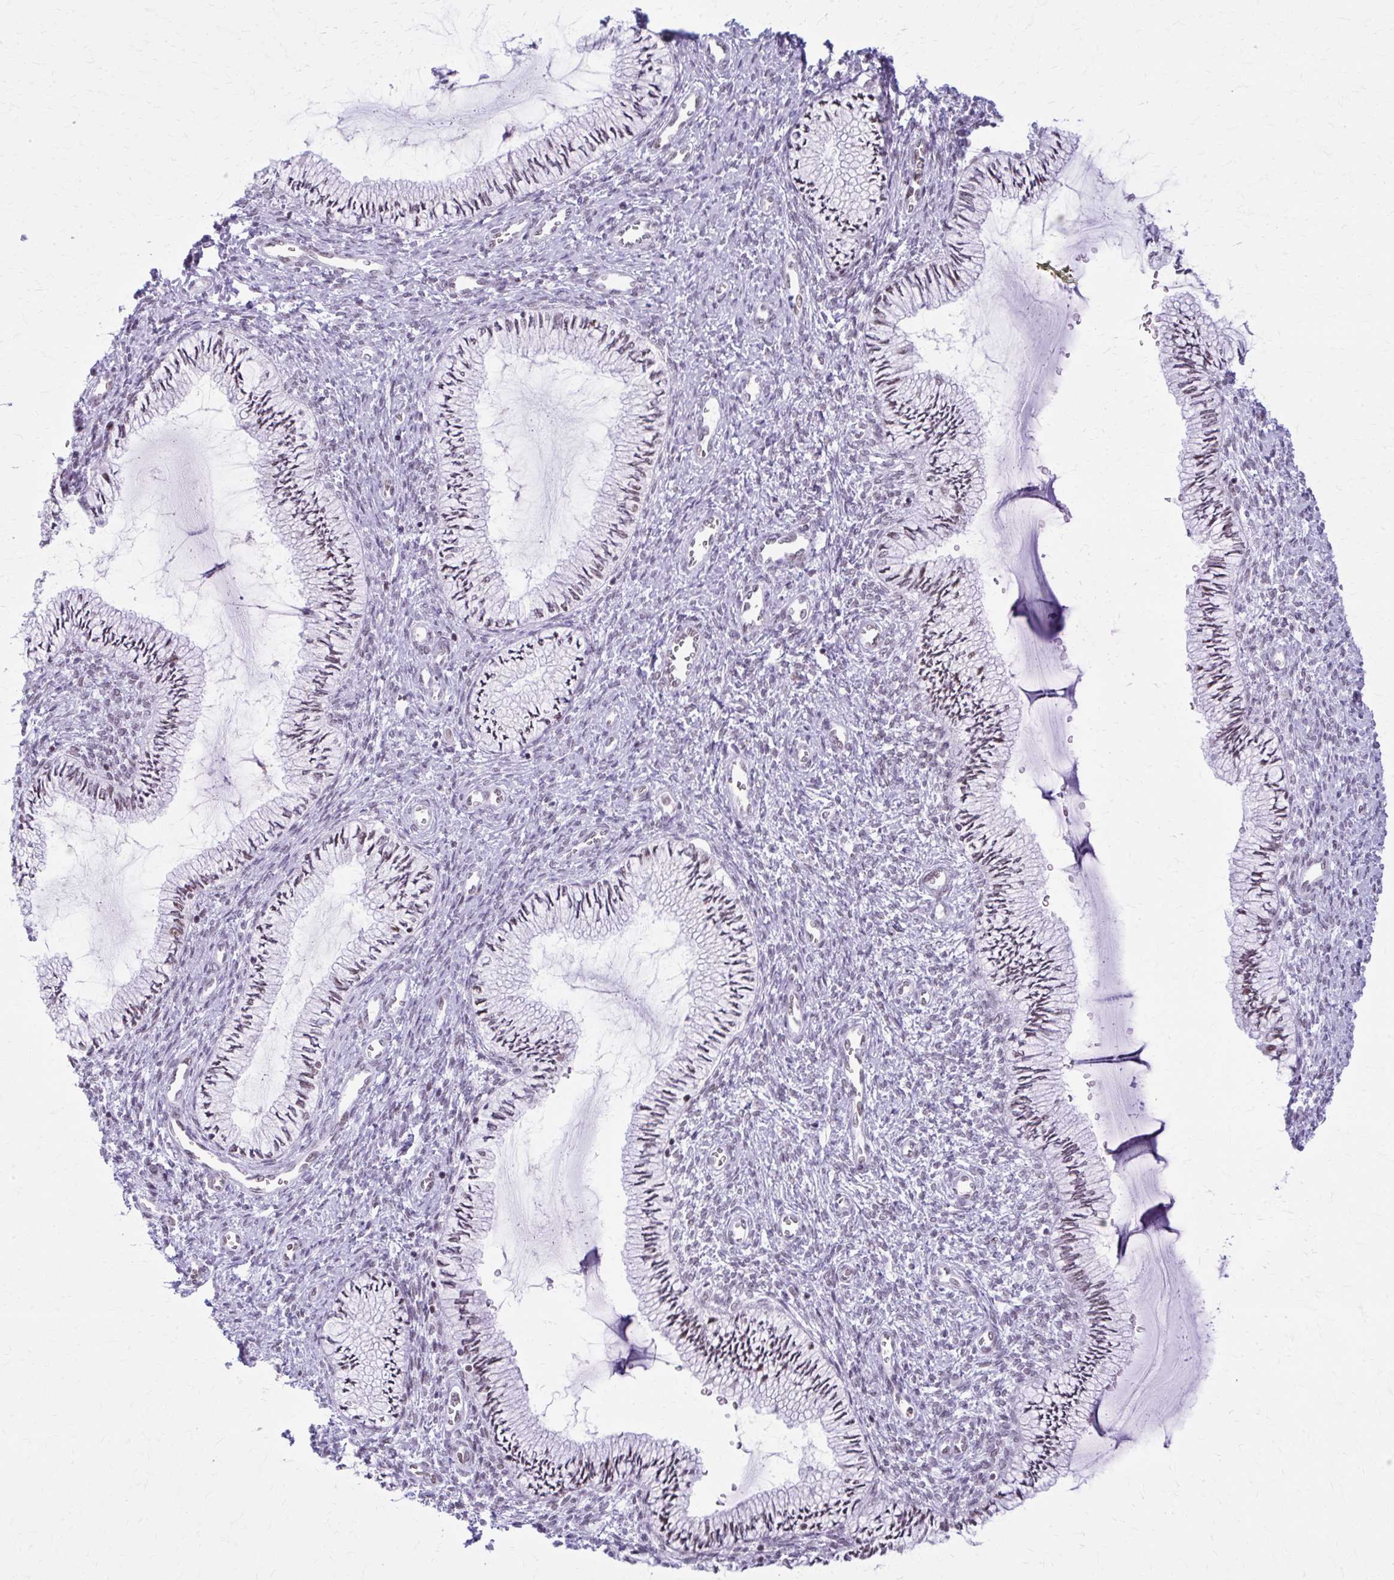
{"staining": {"intensity": "moderate", "quantity": "25%-75%", "location": "nuclear"}, "tissue": "cervix", "cell_type": "Glandular cells", "image_type": "normal", "snomed": [{"axis": "morphology", "description": "Normal tissue, NOS"}, {"axis": "topography", "description": "Cervix"}], "caption": "Immunohistochemistry (DAB) staining of unremarkable human cervix shows moderate nuclear protein positivity in approximately 25%-75% of glandular cells. The staining was performed using DAB to visualize the protein expression in brown, while the nuclei were stained in blue with hematoxylin (Magnification: 20x).", "gene": "PABIR1", "patient": {"sex": "female", "age": 24}}